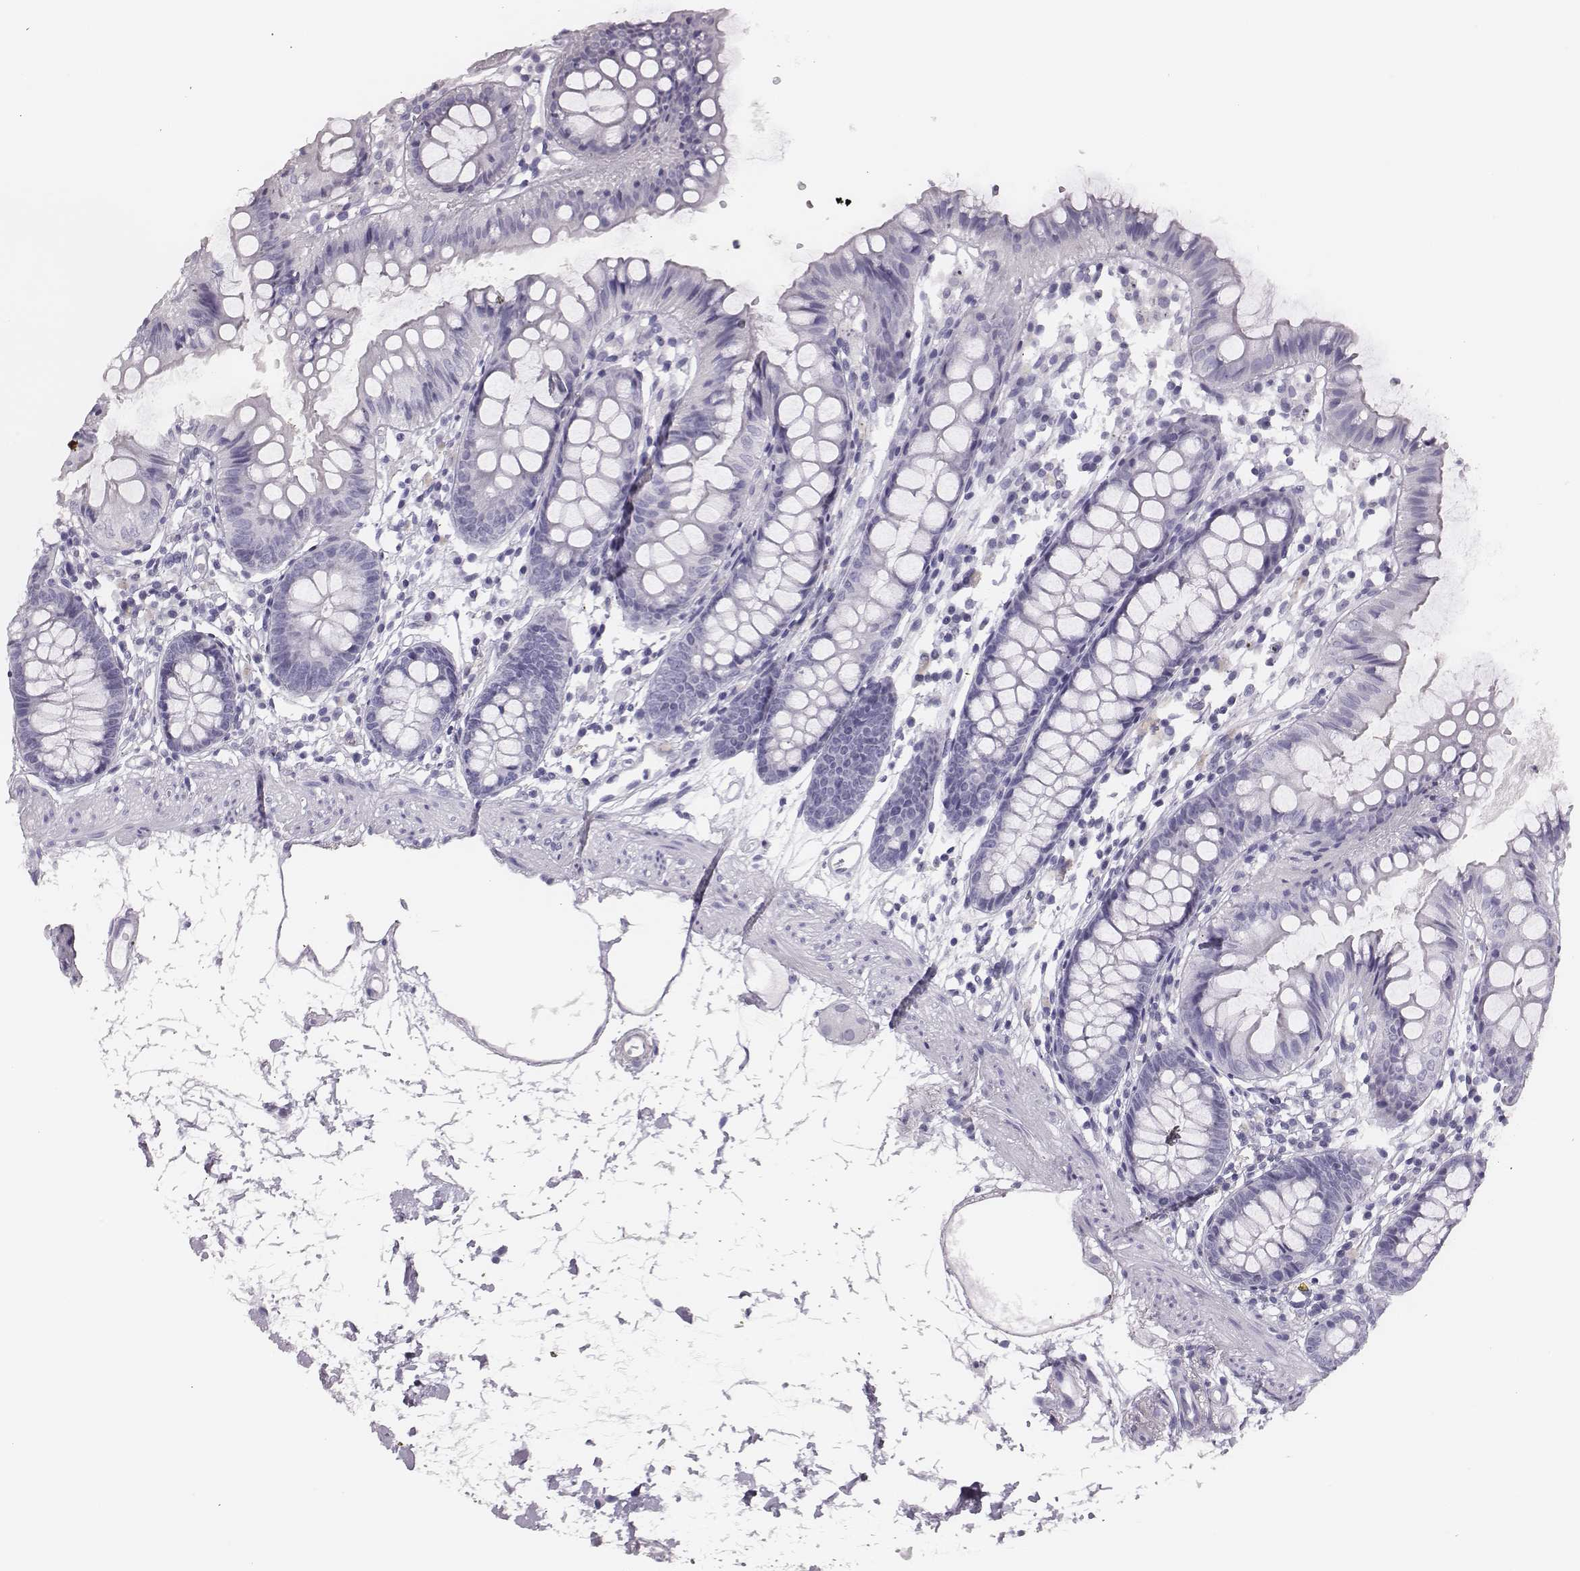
{"staining": {"intensity": "negative", "quantity": "none", "location": "none"}, "tissue": "colon", "cell_type": "Endothelial cells", "image_type": "normal", "snomed": [{"axis": "morphology", "description": "Normal tissue, NOS"}, {"axis": "topography", "description": "Colon"}], "caption": "Photomicrograph shows no protein expression in endothelial cells of unremarkable colon. The staining was performed using DAB (3,3'-diaminobenzidine) to visualize the protein expression in brown, while the nuclei were stained in blue with hematoxylin (Magnification: 20x).", "gene": "H1", "patient": {"sex": "female", "age": 84}}